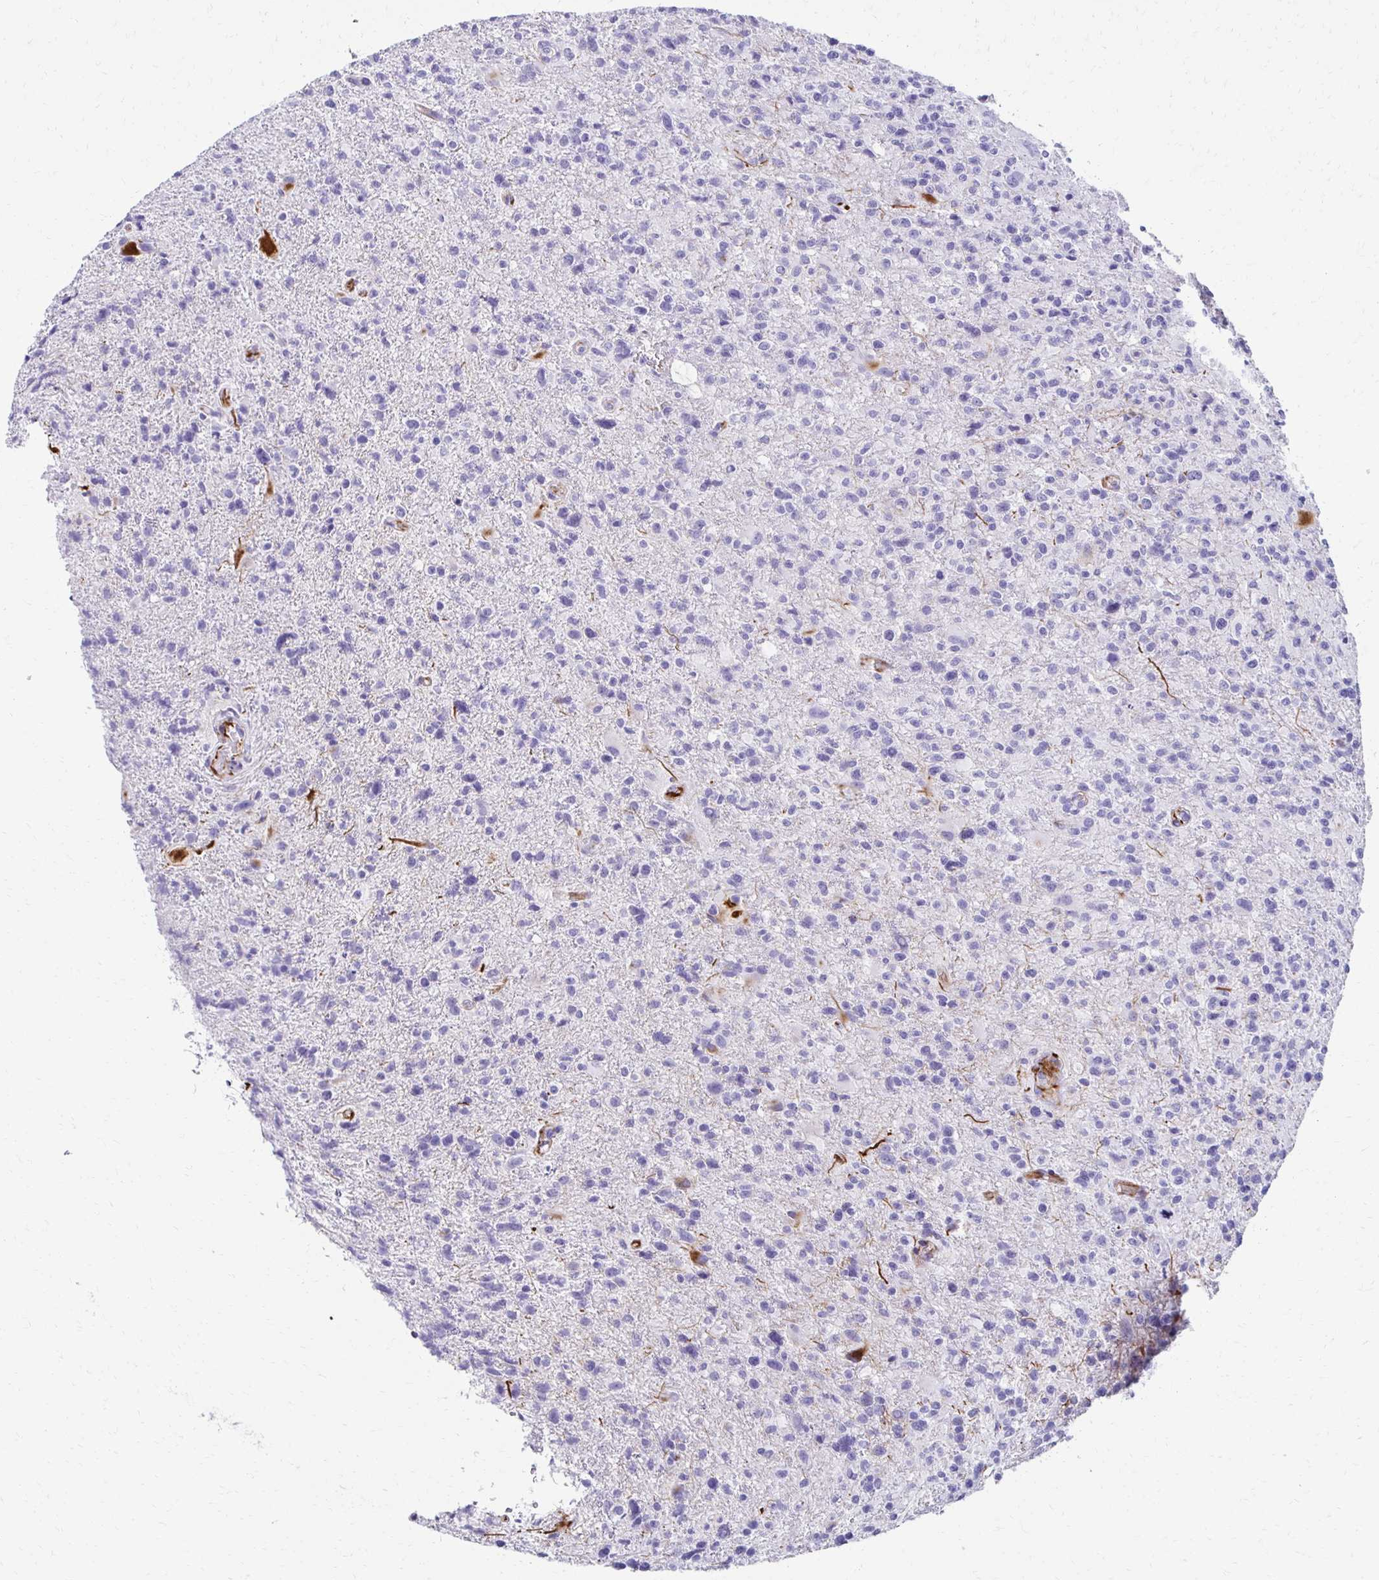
{"staining": {"intensity": "negative", "quantity": "none", "location": "none"}, "tissue": "glioma", "cell_type": "Tumor cells", "image_type": "cancer", "snomed": [{"axis": "morphology", "description": "Glioma, malignant, High grade"}, {"axis": "topography", "description": "Brain"}], "caption": "This histopathology image is of high-grade glioma (malignant) stained with immunohistochemistry to label a protein in brown with the nuclei are counter-stained blue. There is no positivity in tumor cells. (Immunohistochemistry, brightfield microscopy, high magnification).", "gene": "TMEM54", "patient": {"sex": "male", "age": 63}}